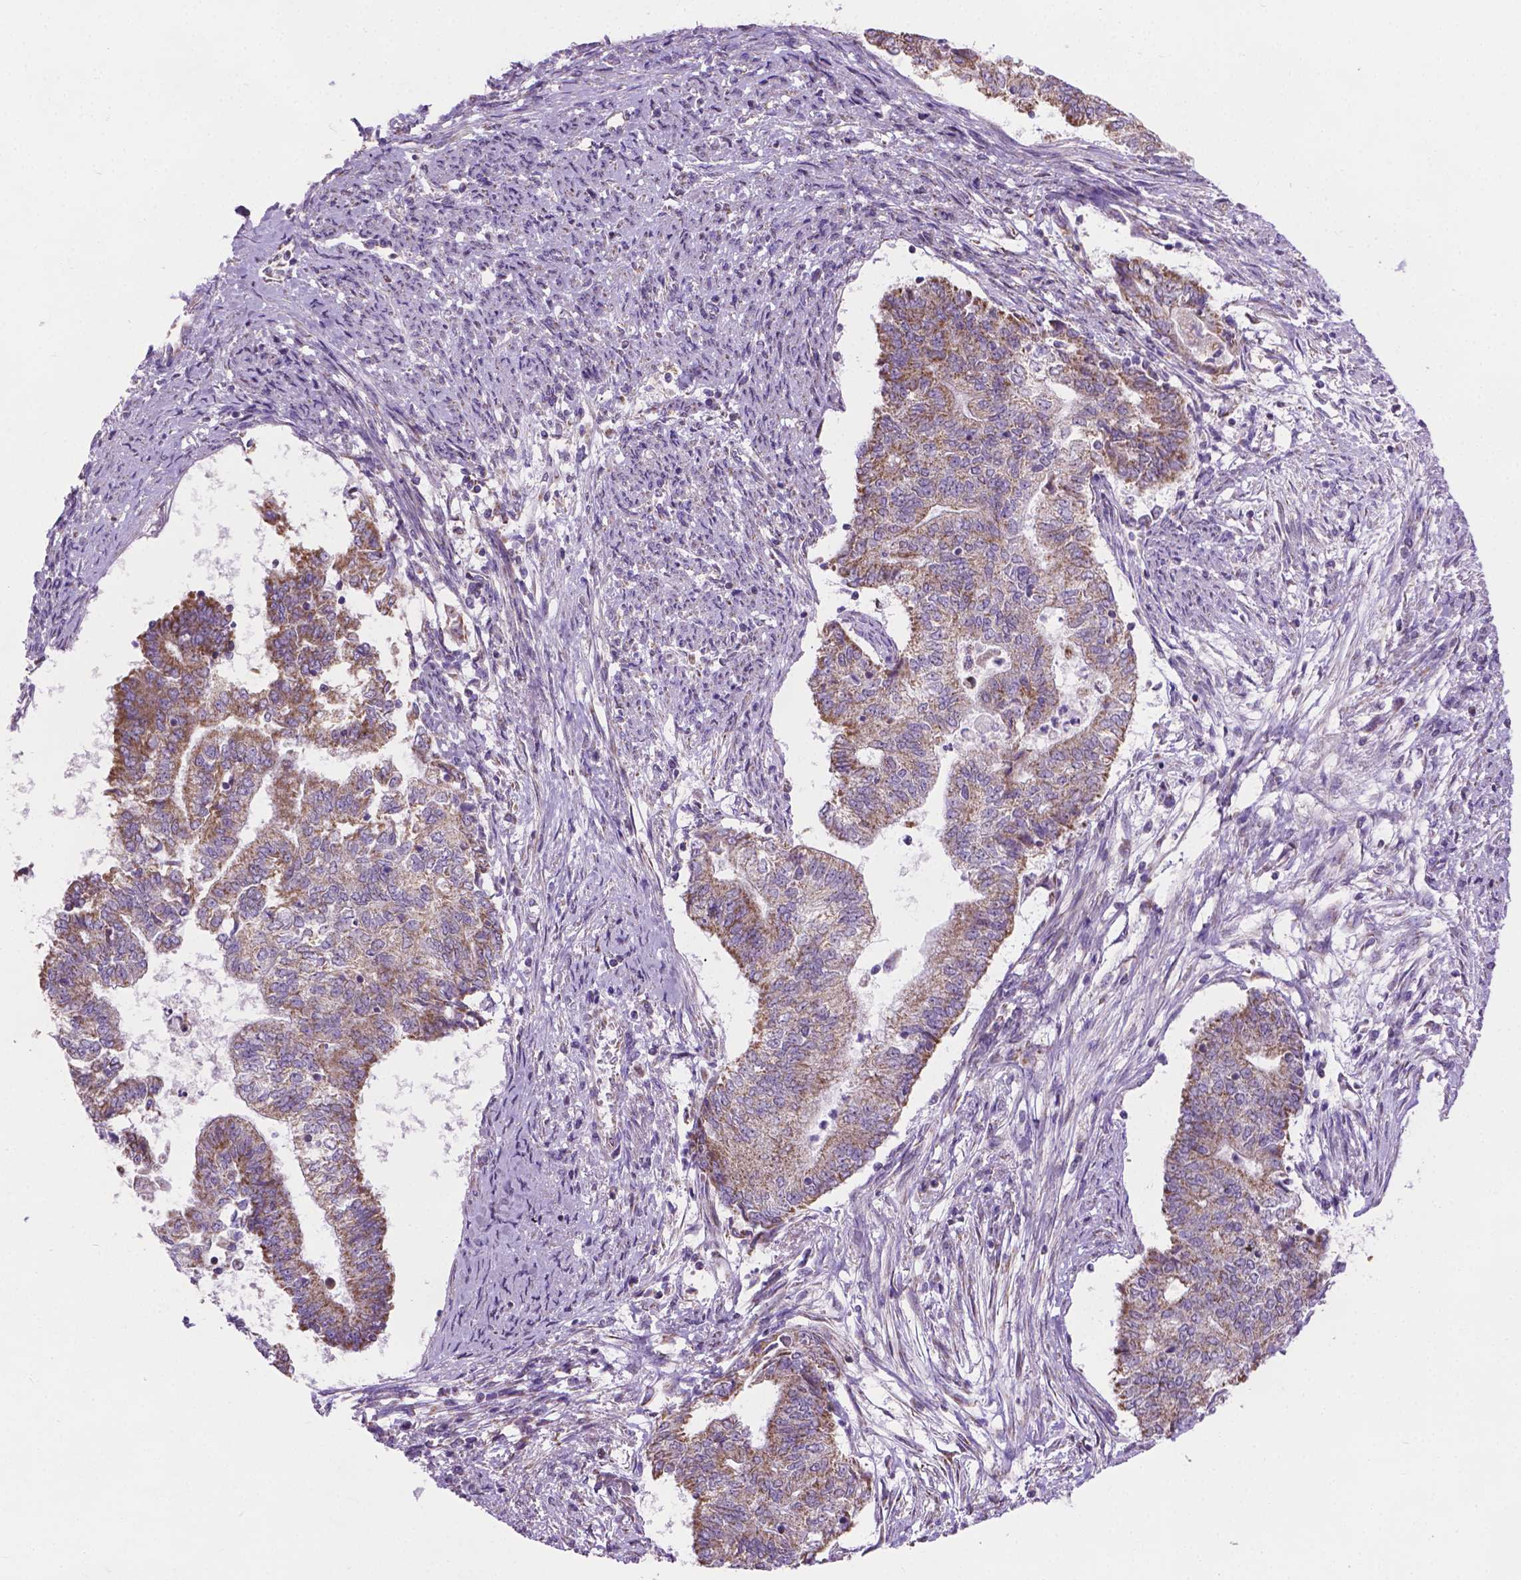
{"staining": {"intensity": "moderate", "quantity": "25%-75%", "location": "cytoplasmic/membranous"}, "tissue": "endometrial cancer", "cell_type": "Tumor cells", "image_type": "cancer", "snomed": [{"axis": "morphology", "description": "Adenocarcinoma, NOS"}, {"axis": "topography", "description": "Endometrium"}], "caption": "Protein expression analysis of human endometrial cancer reveals moderate cytoplasmic/membranous expression in about 25%-75% of tumor cells.", "gene": "CSPG5", "patient": {"sex": "female", "age": 65}}